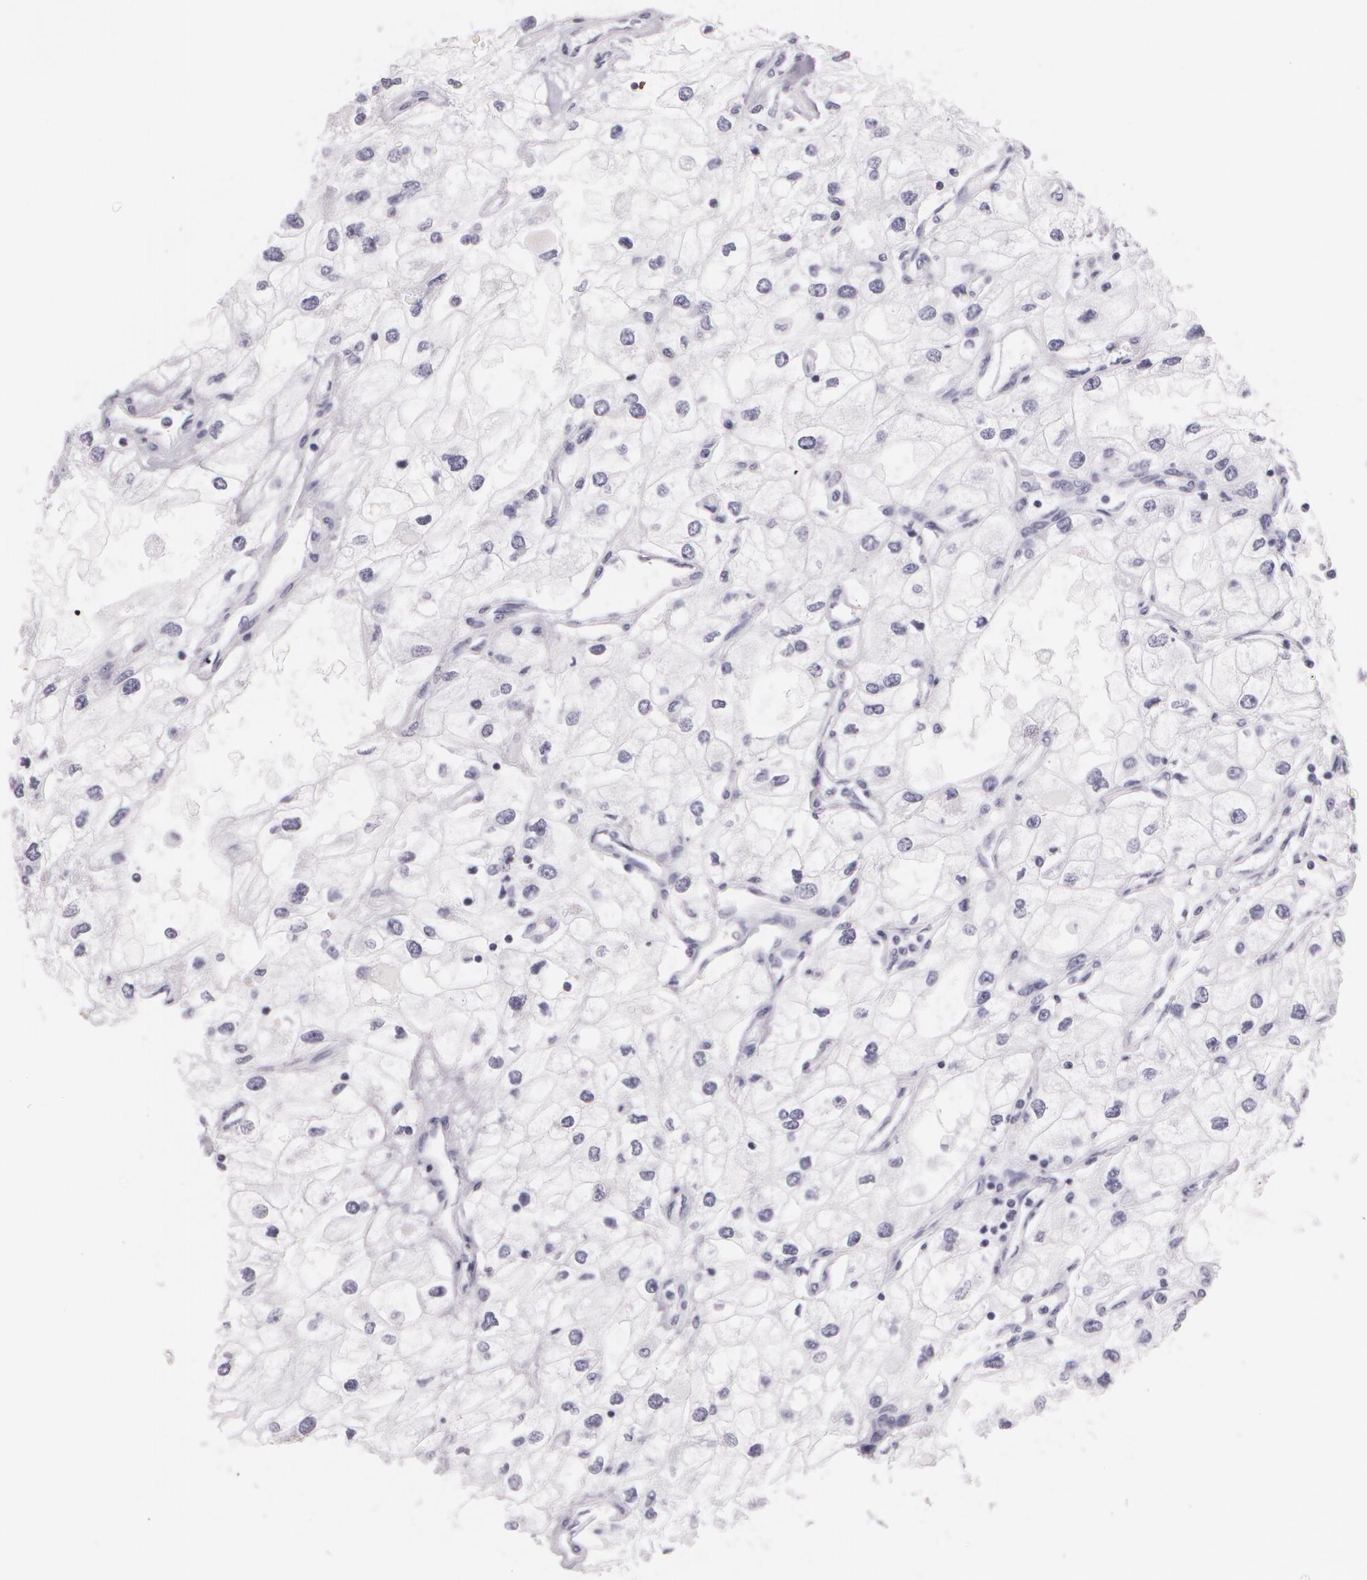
{"staining": {"intensity": "negative", "quantity": "none", "location": "none"}, "tissue": "renal cancer", "cell_type": "Tumor cells", "image_type": "cancer", "snomed": [{"axis": "morphology", "description": "Adenocarcinoma, NOS"}, {"axis": "topography", "description": "Kidney"}], "caption": "High magnification brightfield microscopy of renal cancer stained with DAB (3,3'-diaminobenzidine) (brown) and counterstained with hematoxylin (blue): tumor cells show no significant expression.", "gene": "DLG4", "patient": {"sex": "male", "age": 57}}